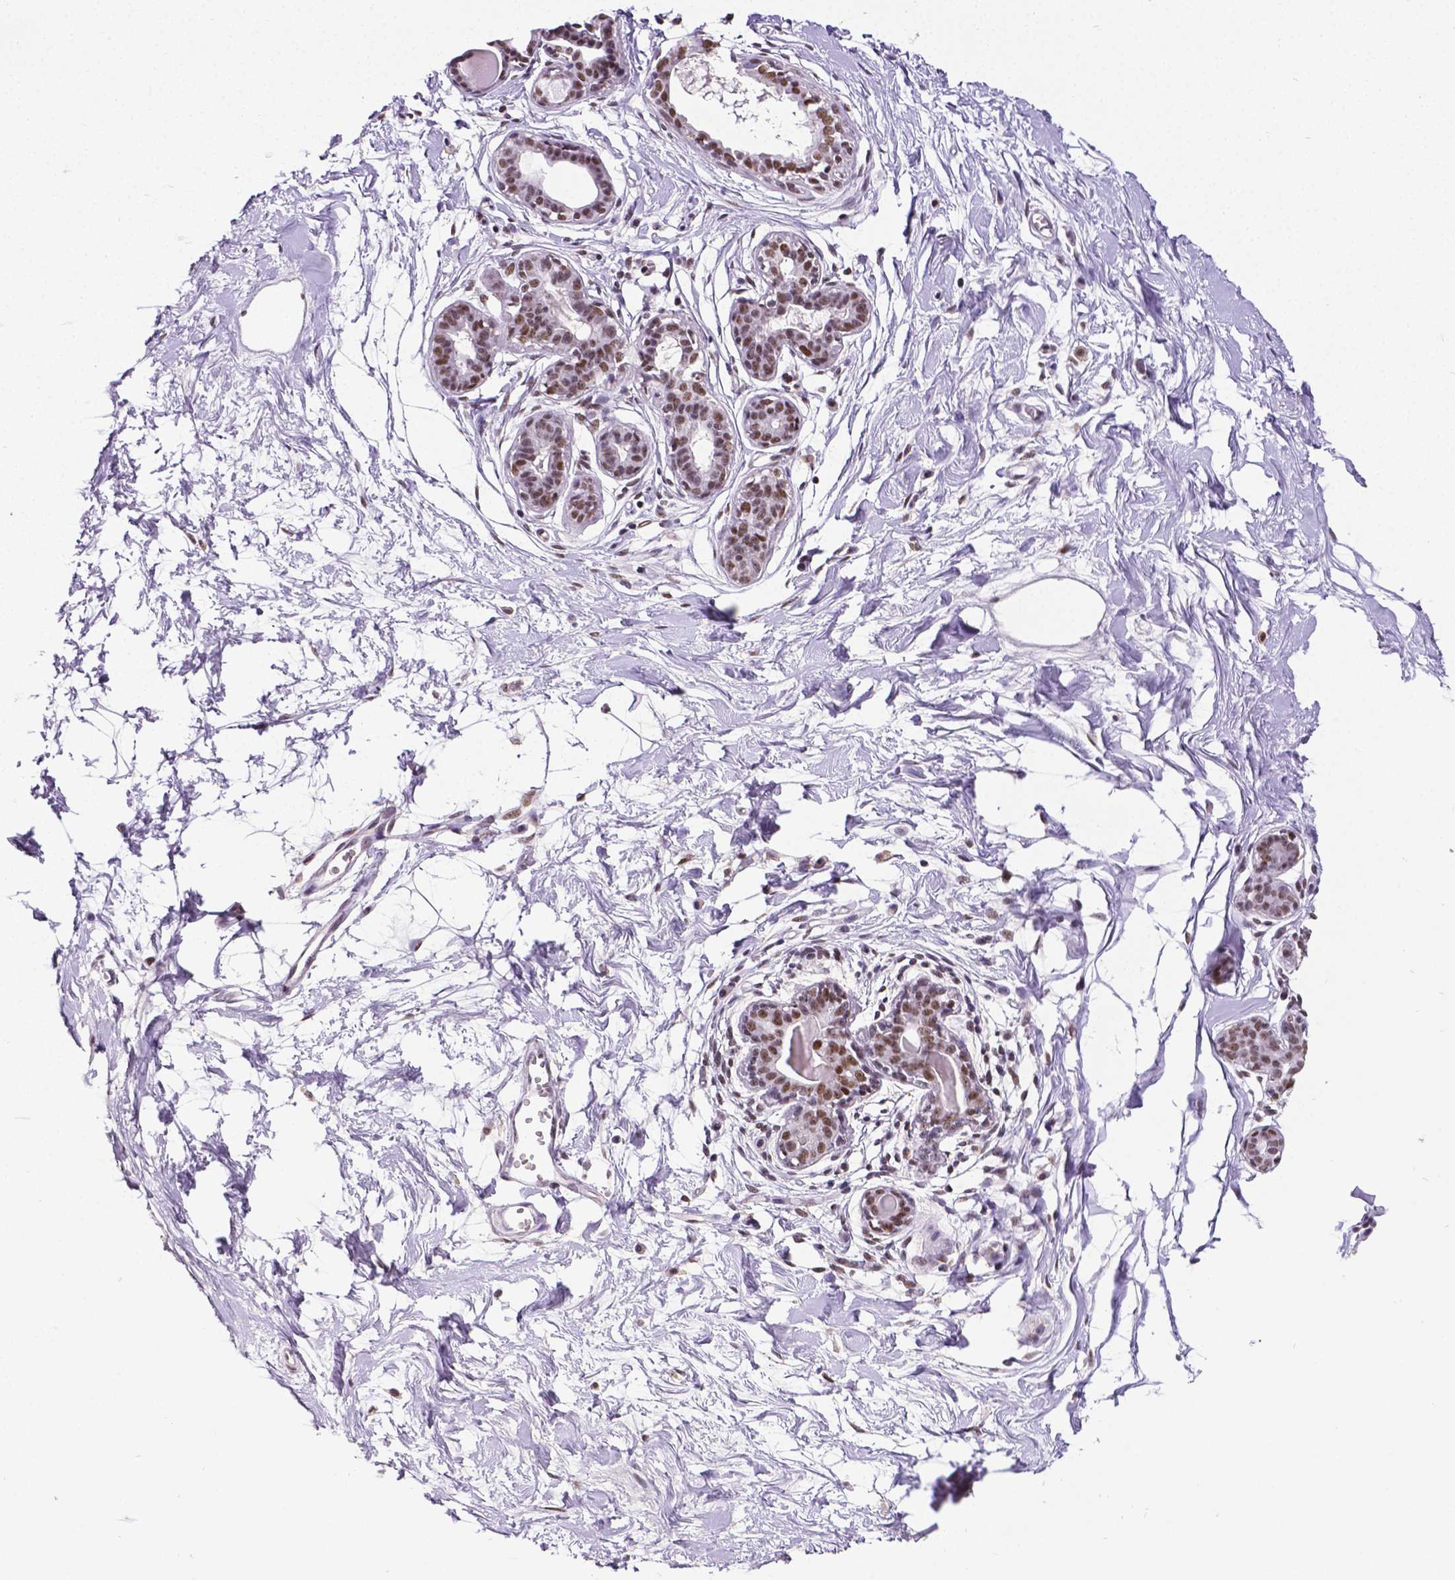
{"staining": {"intensity": "weak", "quantity": "<25%", "location": "nuclear"}, "tissue": "breast", "cell_type": "Adipocytes", "image_type": "normal", "snomed": [{"axis": "morphology", "description": "Normal tissue, NOS"}, {"axis": "topography", "description": "Breast"}], "caption": "Breast was stained to show a protein in brown. There is no significant staining in adipocytes. The staining is performed using DAB (3,3'-diaminobenzidine) brown chromogen with nuclei counter-stained in using hematoxylin.", "gene": "REST", "patient": {"sex": "female", "age": 45}}